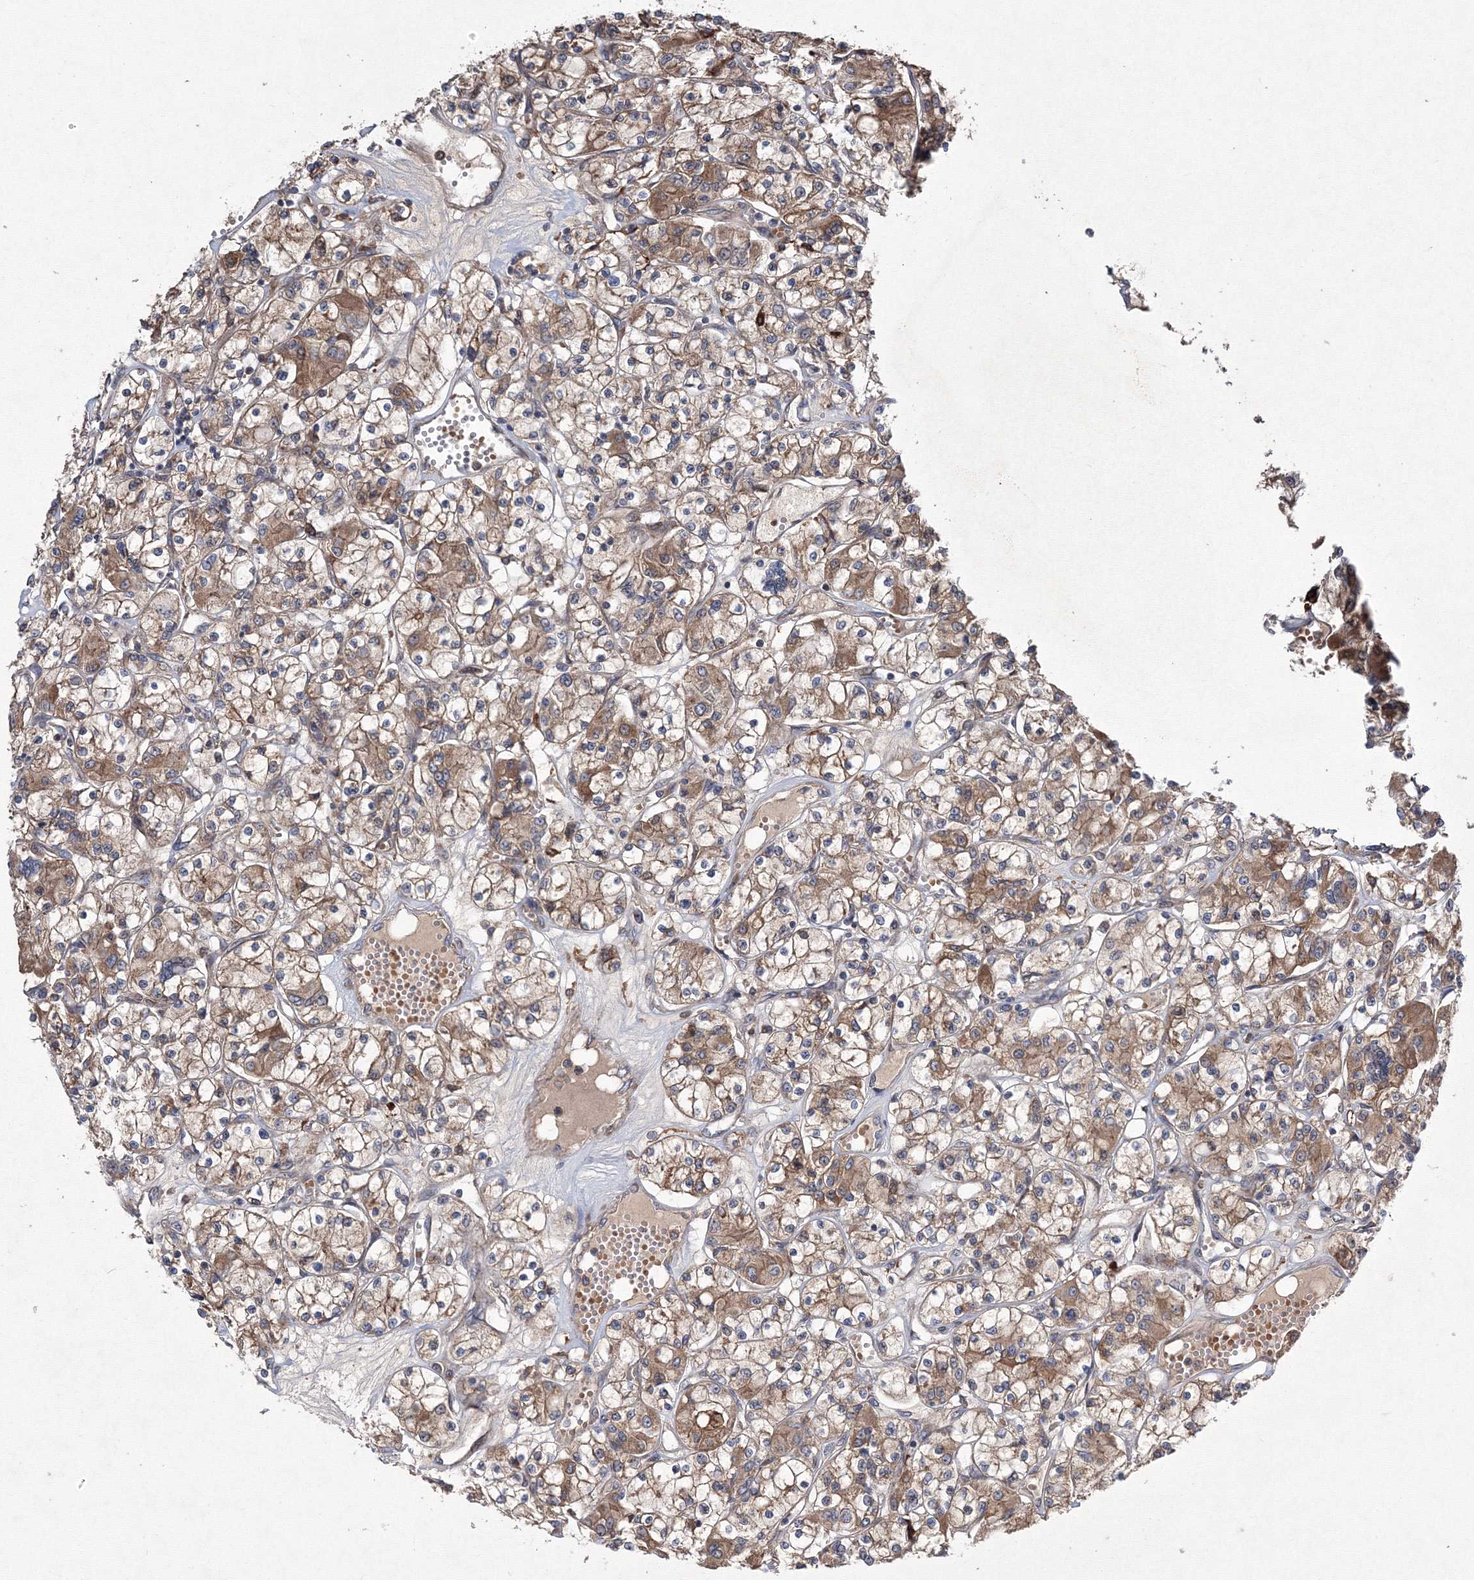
{"staining": {"intensity": "moderate", "quantity": ">75%", "location": "cytoplasmic/membranous"}, "tissue": "renal cancer", "cell_type": "Tumor cells", "image_type": "cancer", "snomed": [{"axis": "morphology", "description": "Adenocarcinoma, NOS"}, {"axis": "topography", "description": "Kidney"}], "caption": "Brown immunohistochemical staining in human renal adenocarcinoma shows moderate cytoplasmic/membranous staining in about >75% of tumor cells.", "gene": "RANBP3L", "patient": {"sex": "female", "age": 59}}